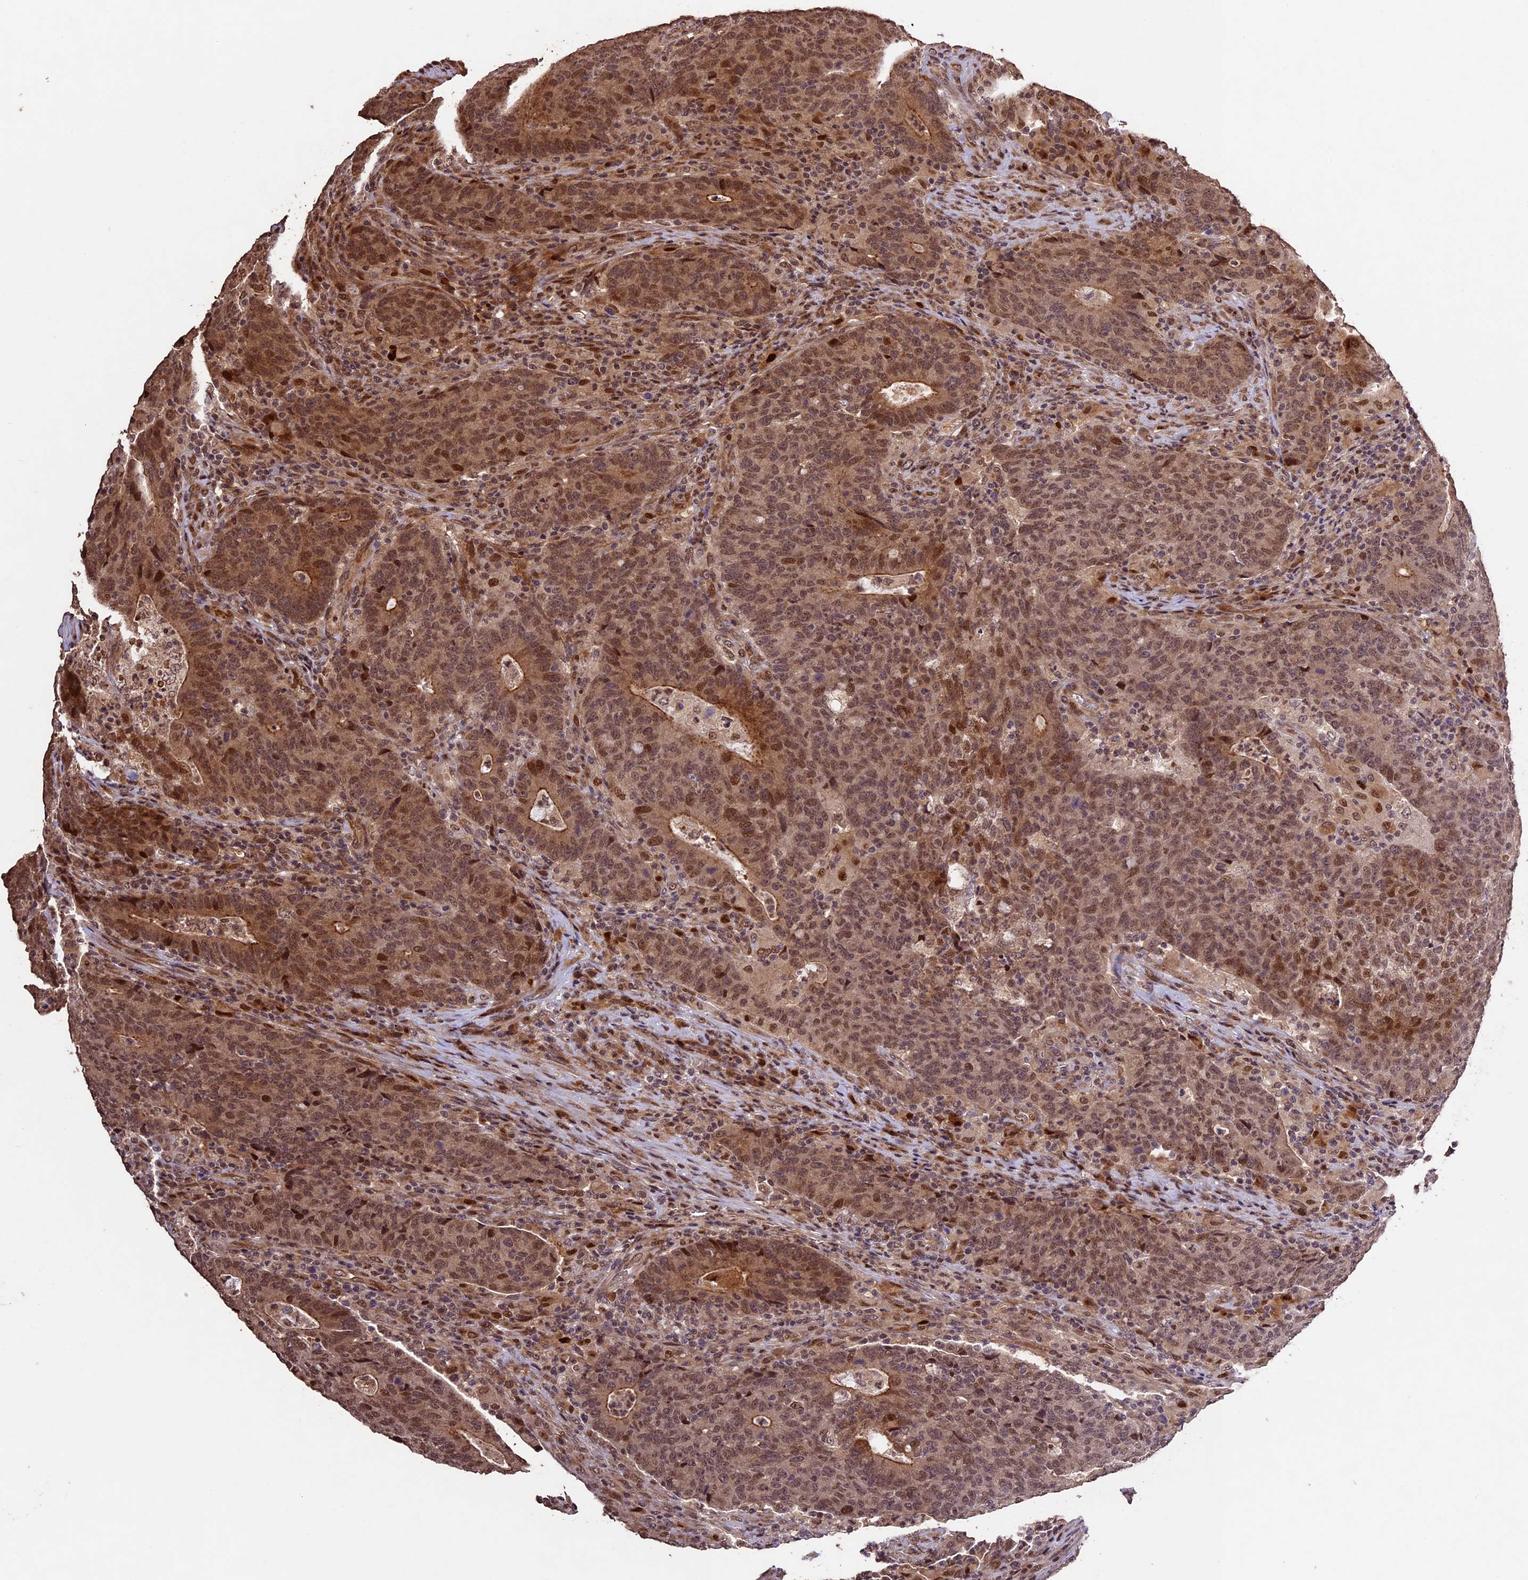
{"staining": {"intensity": "moderate", "quantity": ">75%", "location": "cytoplasmic/membranous,nuclear"}, "tissue": "colorectal cancer", "cell_type": "Tumor cells", "image_type": "cancer", "snomed": [{"axis": "morphology", "description": "Adenocarcinoma, NOS"}, {"axis": "topography", "description": "Colon"}], "caption": "Protein expression analysis of human colorectal adenocarcinoma reveals moderate cytoplasmic/membranous and nuclear expression in approximately >75% of tumor cells.", "gene": "CDKN2AIP", "patient": {"sex": "female", "age": 75}}